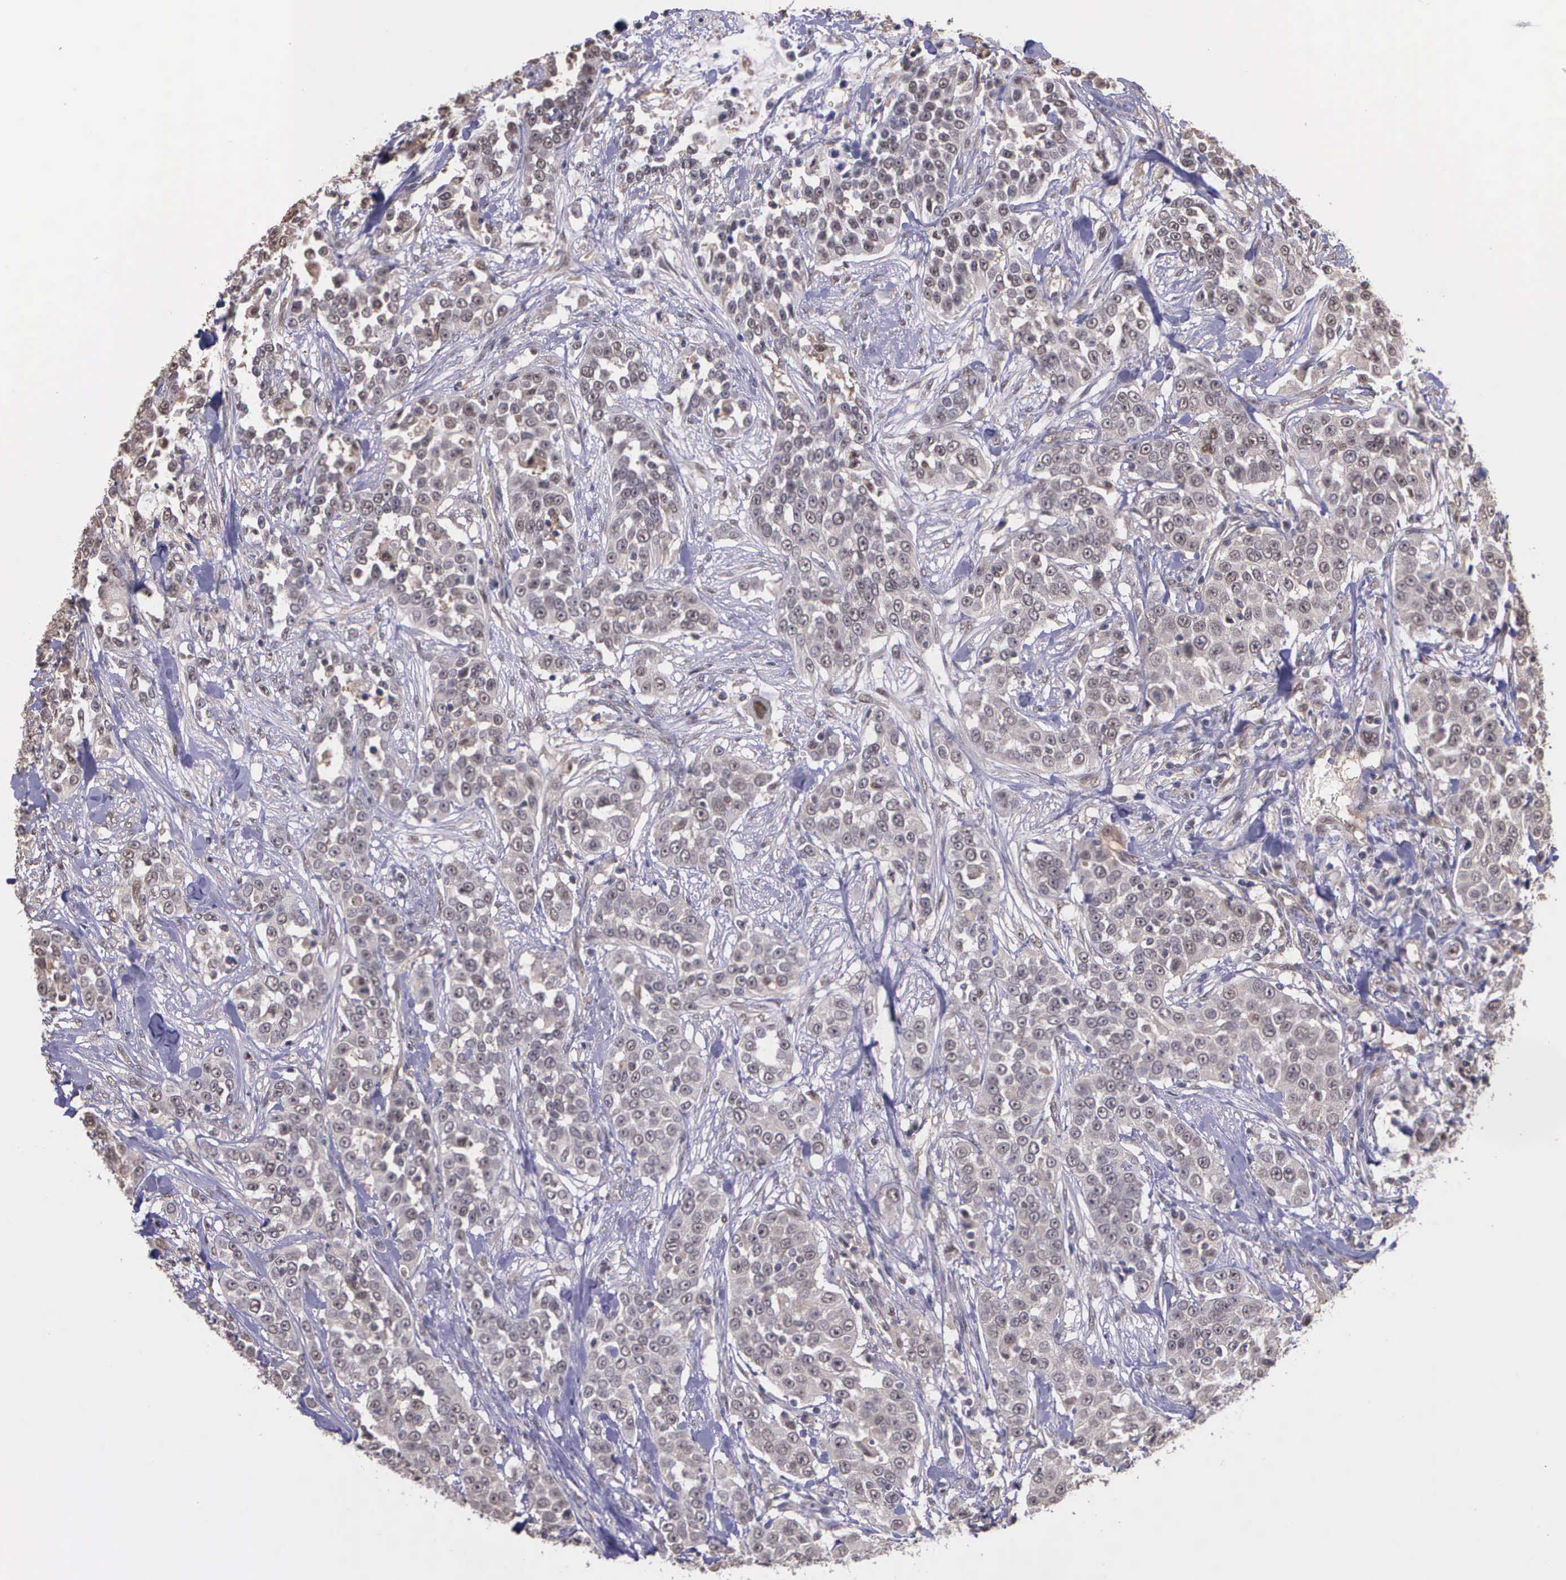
{"staining": {"intensity": "moderate", "quantity": ">75%", "location": "cytoplasmic/membranous,nuclear"}, "tissue": "urothelial cancer", "cell_type": "Tumor cells", "image_type": "cancer", "snomed": [{"axis": "morphology", "description": "Urothelial carcinoma, High grade"}, {"axis": "topography", "description": "Urinary bladder"}], "caption": "A medium amount of moderate cytoplasmic/membranous and nuclear staining is appreciated in about >75% of tumor cells in urothelial cancer tissue.", "gene": "PSMC1", "patient": {"sex": "female", "age": 80}}